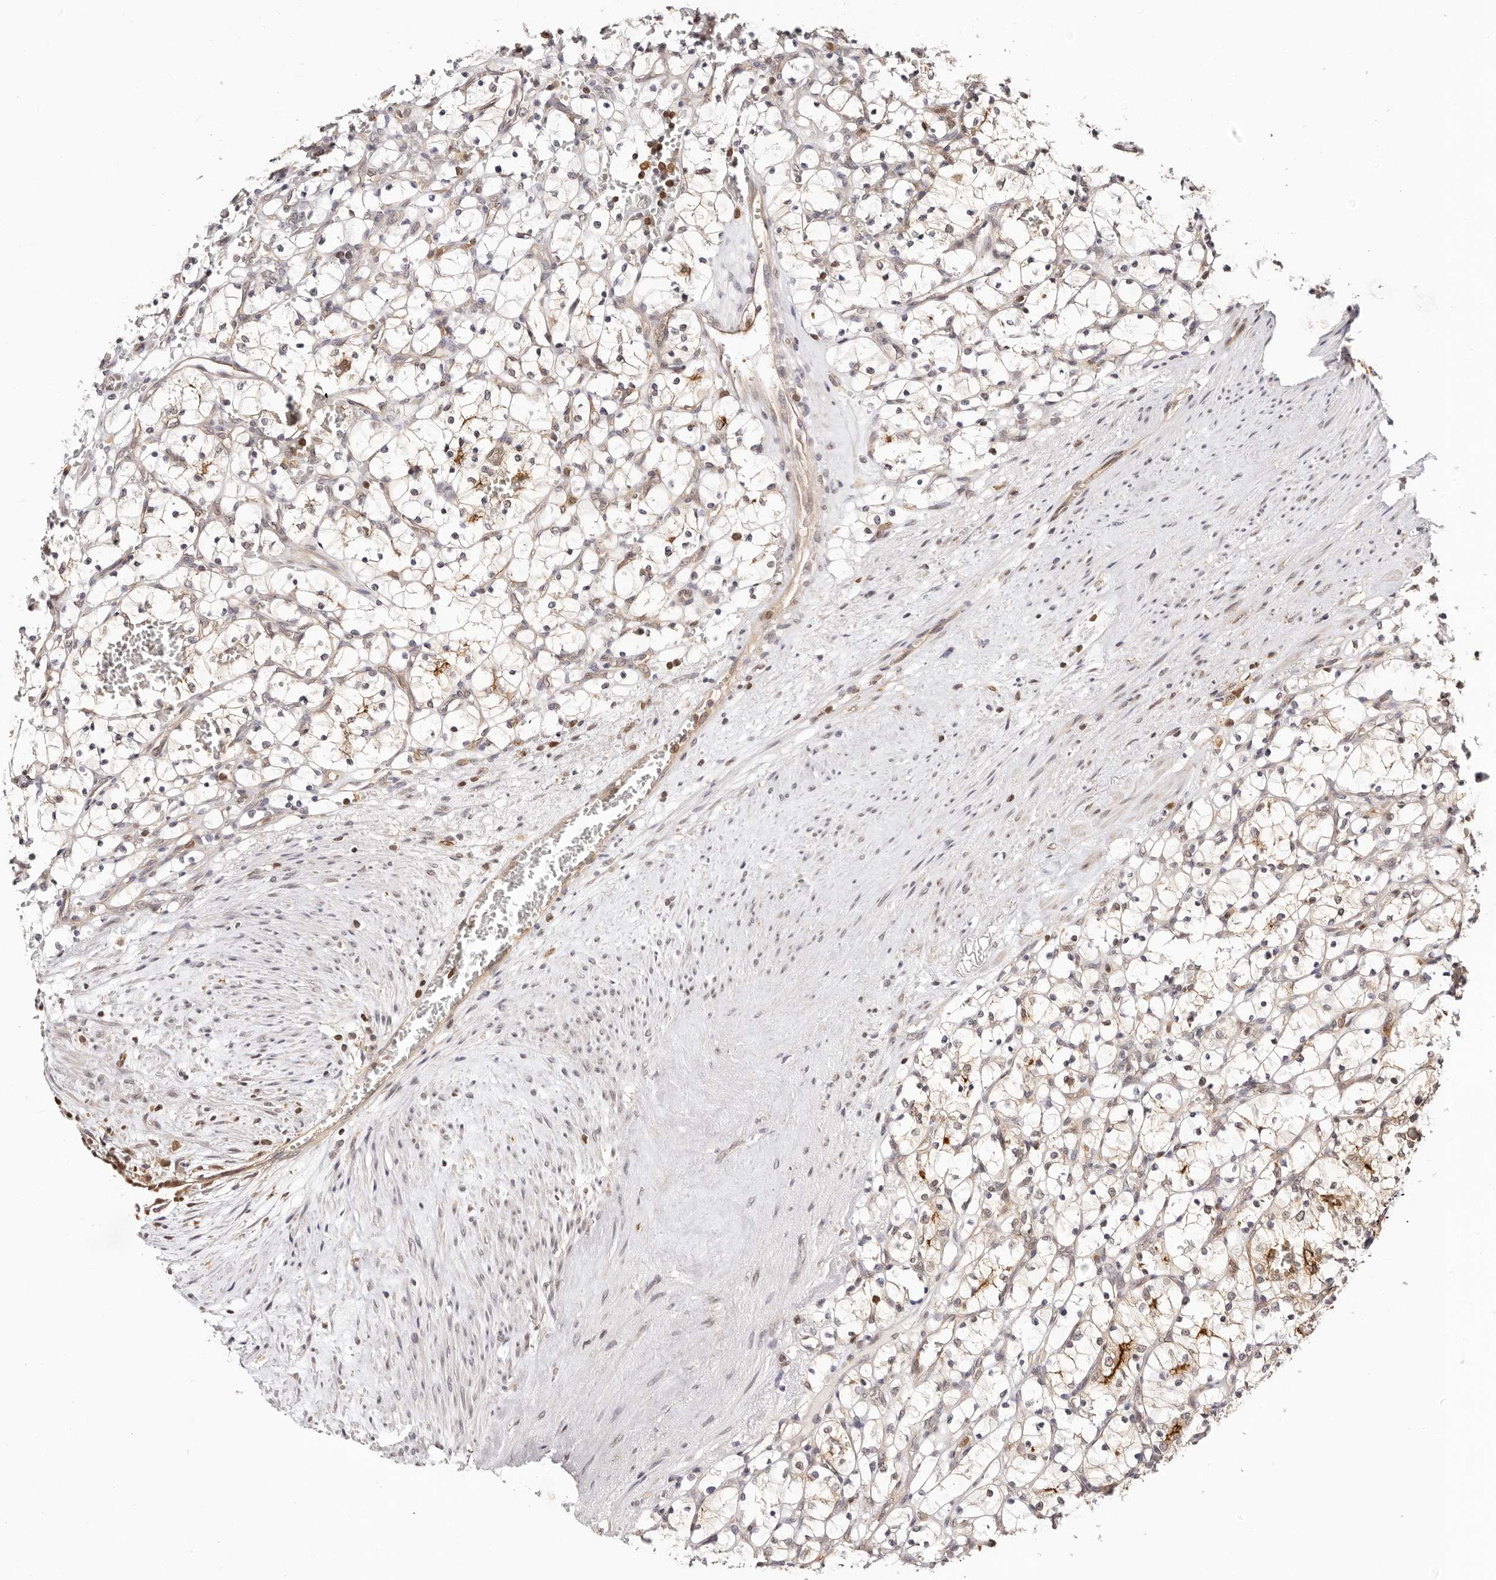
{"staining": {"intensity": "moderate", "quantity": "<25%", "location": "cytoplasmic/membranous"}, "tissue": "renal cancer", "cell_type": "Tumor cells", "image_type": "cancer", "snomed": [{"axis": "morphology", "description": "Adenocarcinoma, NOS"}, {"axis": "topography", "description": "Kidney"}], "caption": "The image displays staining of adenocarcinoma (renal), revealing moderate cytoplasmic/membranous protein staining (brown color) within tumor cells.", "gene": "STAT5A", "patient": {"sex": "female", "age": 69}}